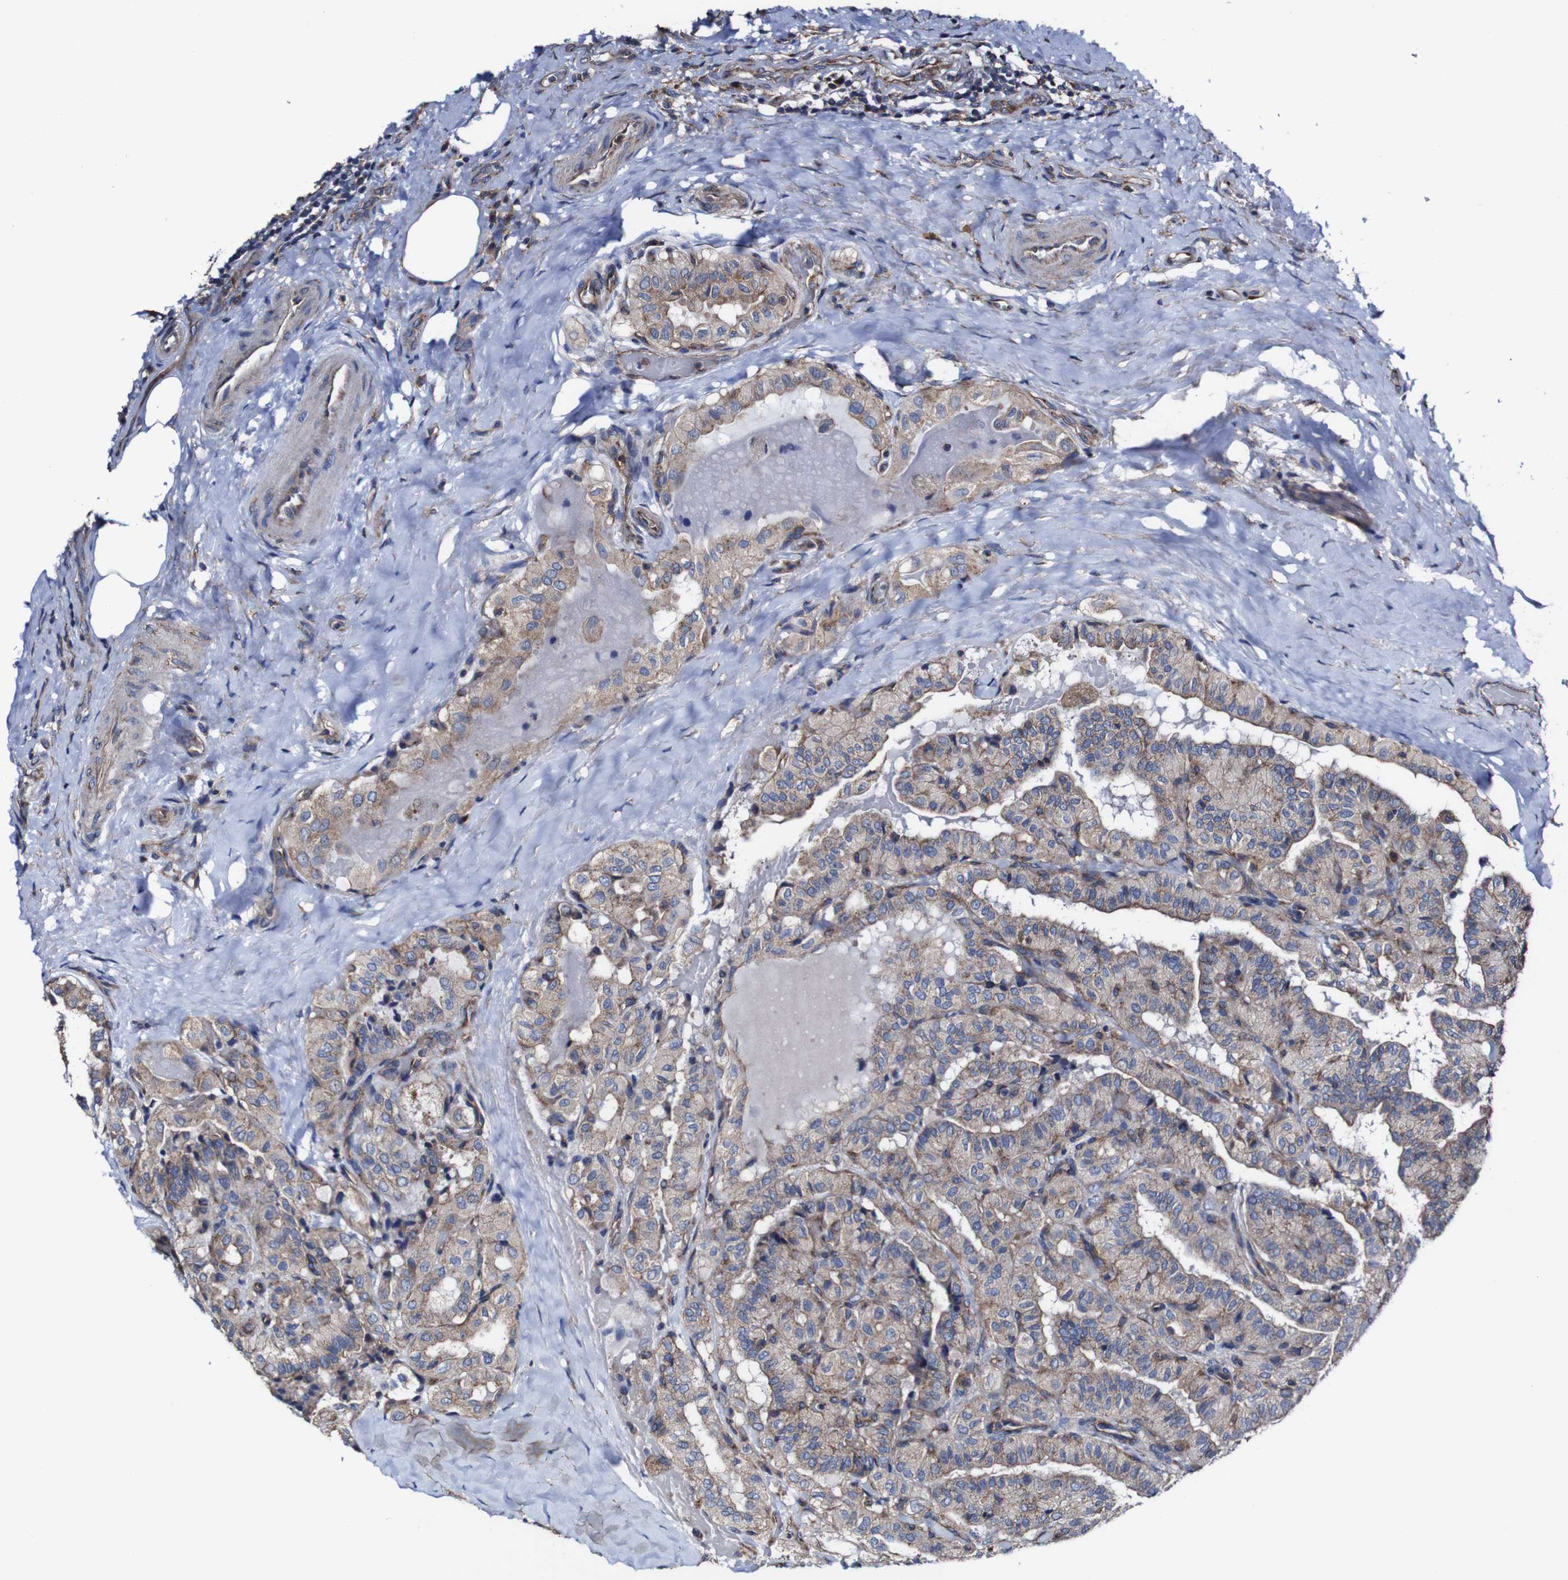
{"staining": {"intensity": "moderate", "quantity": "25%-75%", "location": "cytoplasmic/membranous"}, "tissue": "thyroid cancer", "cell_type": "Tumor cells", "image_type": "cancer", "snomed": [{"axis": "morphology", "description": "Papillary adenocarcinoma, NOS"}, {"axis": "topography", "description": "Thyroid gland"}], "caption": "A brown stain shows moderate cytoplasmic/membranous staining of a protein in human papillary adenocarcinoma (thyroid) tumor cells.", "gene": "CSF1R", "patient": {"sex": "male", "age": 77}}